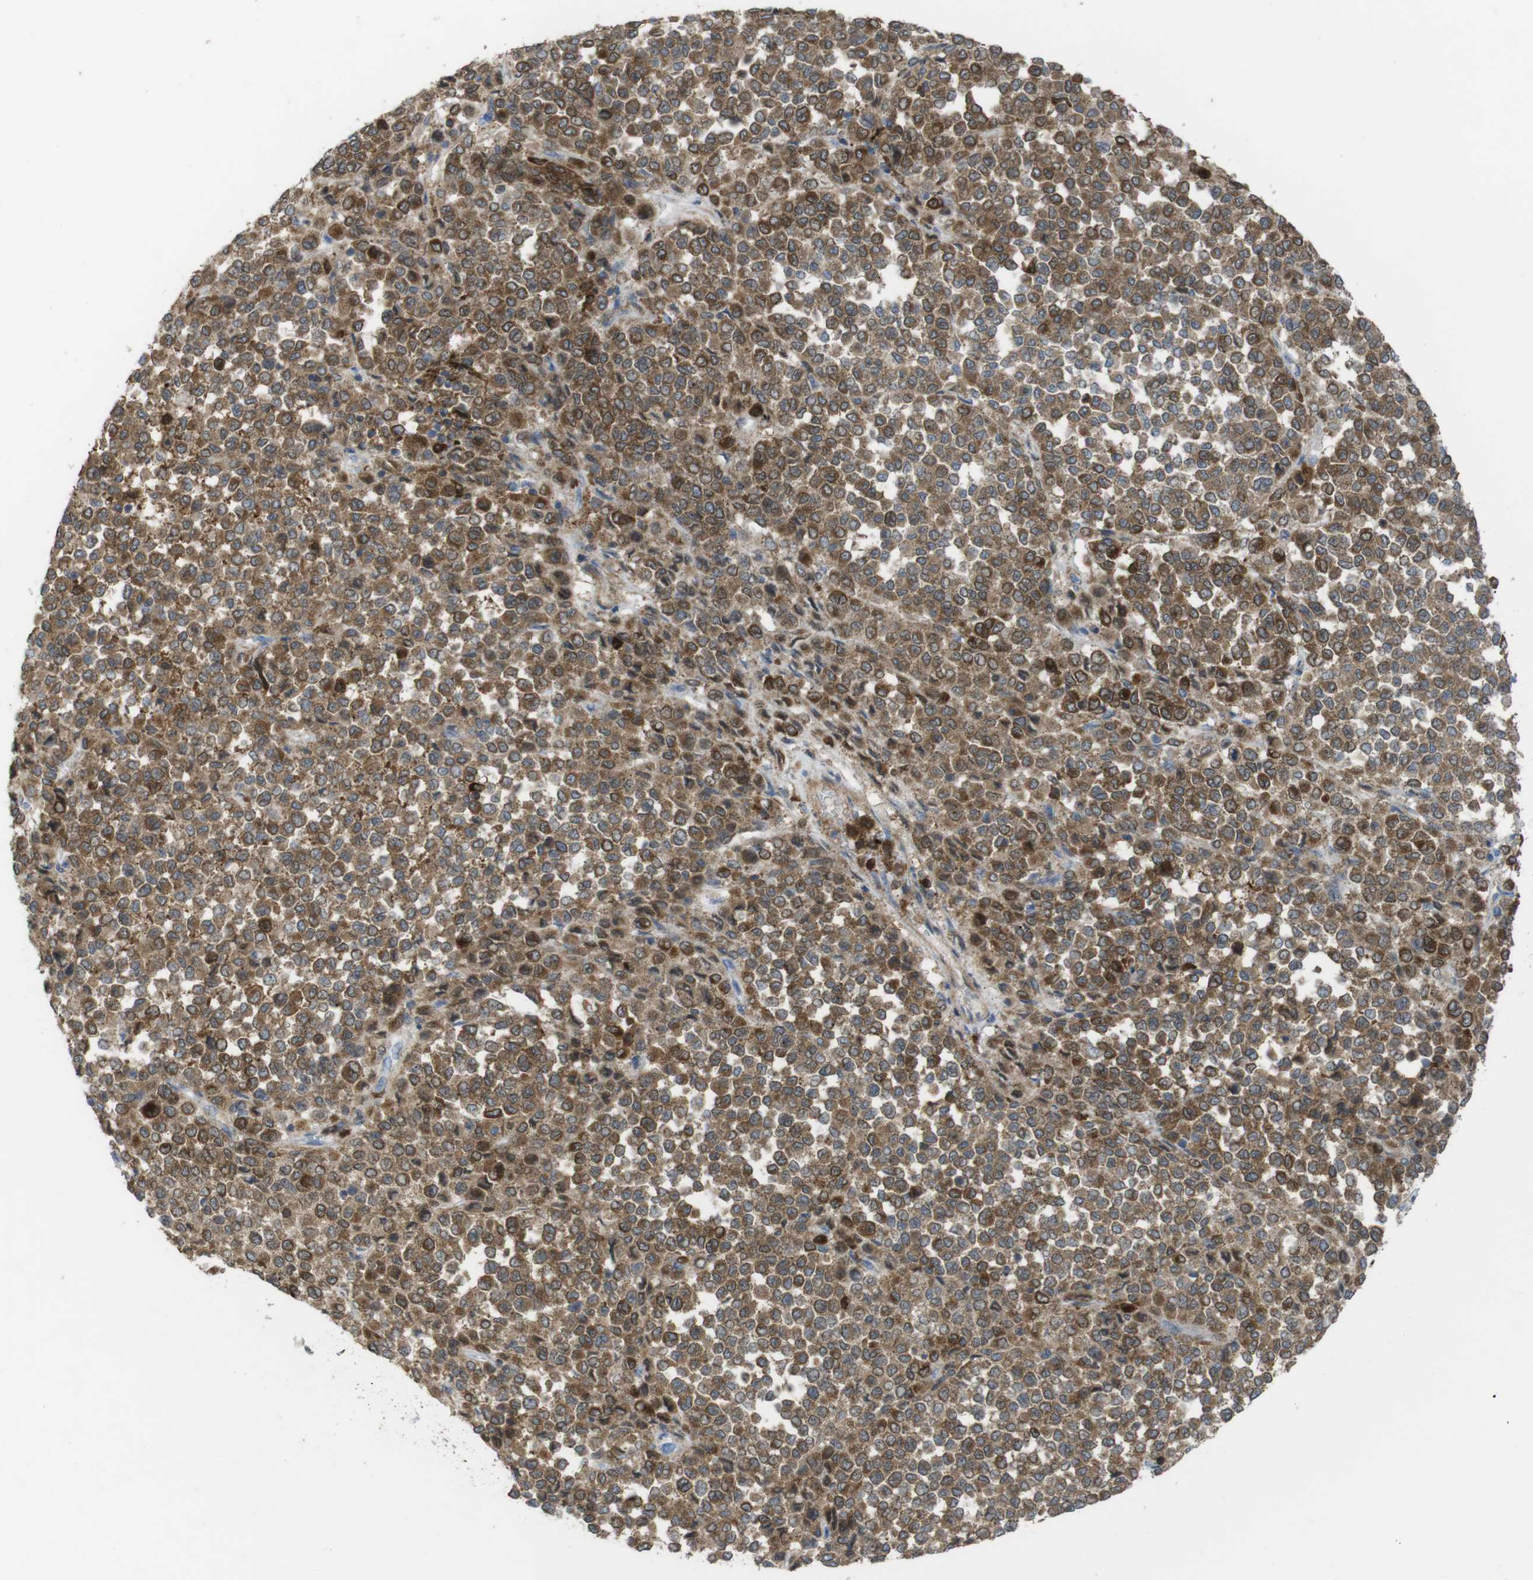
{"staining": {"intensity": "moderate", "quantity": ">75%", "location": "cytoplasmic/membranous"}, "tissue": "melanoma", "cell_type": "Tumor cells", "image_type": "cancer", "snomed": [{"axis": "morphology", "description": "Malignant melanoma, Metastatic site"}, {"axis": "topography", "description": "Pancreas"}], "caption": "Moderate cytoplasmic/membranous staining is identified in approximately >75% of tumor cells in melanoma. (DAB (3,3'-diaminobenzidine) = brown stain, brightfield microscopy at high magnification).", "gene": "PRKCD", "patient": {"sex": "female", "age": 30}}